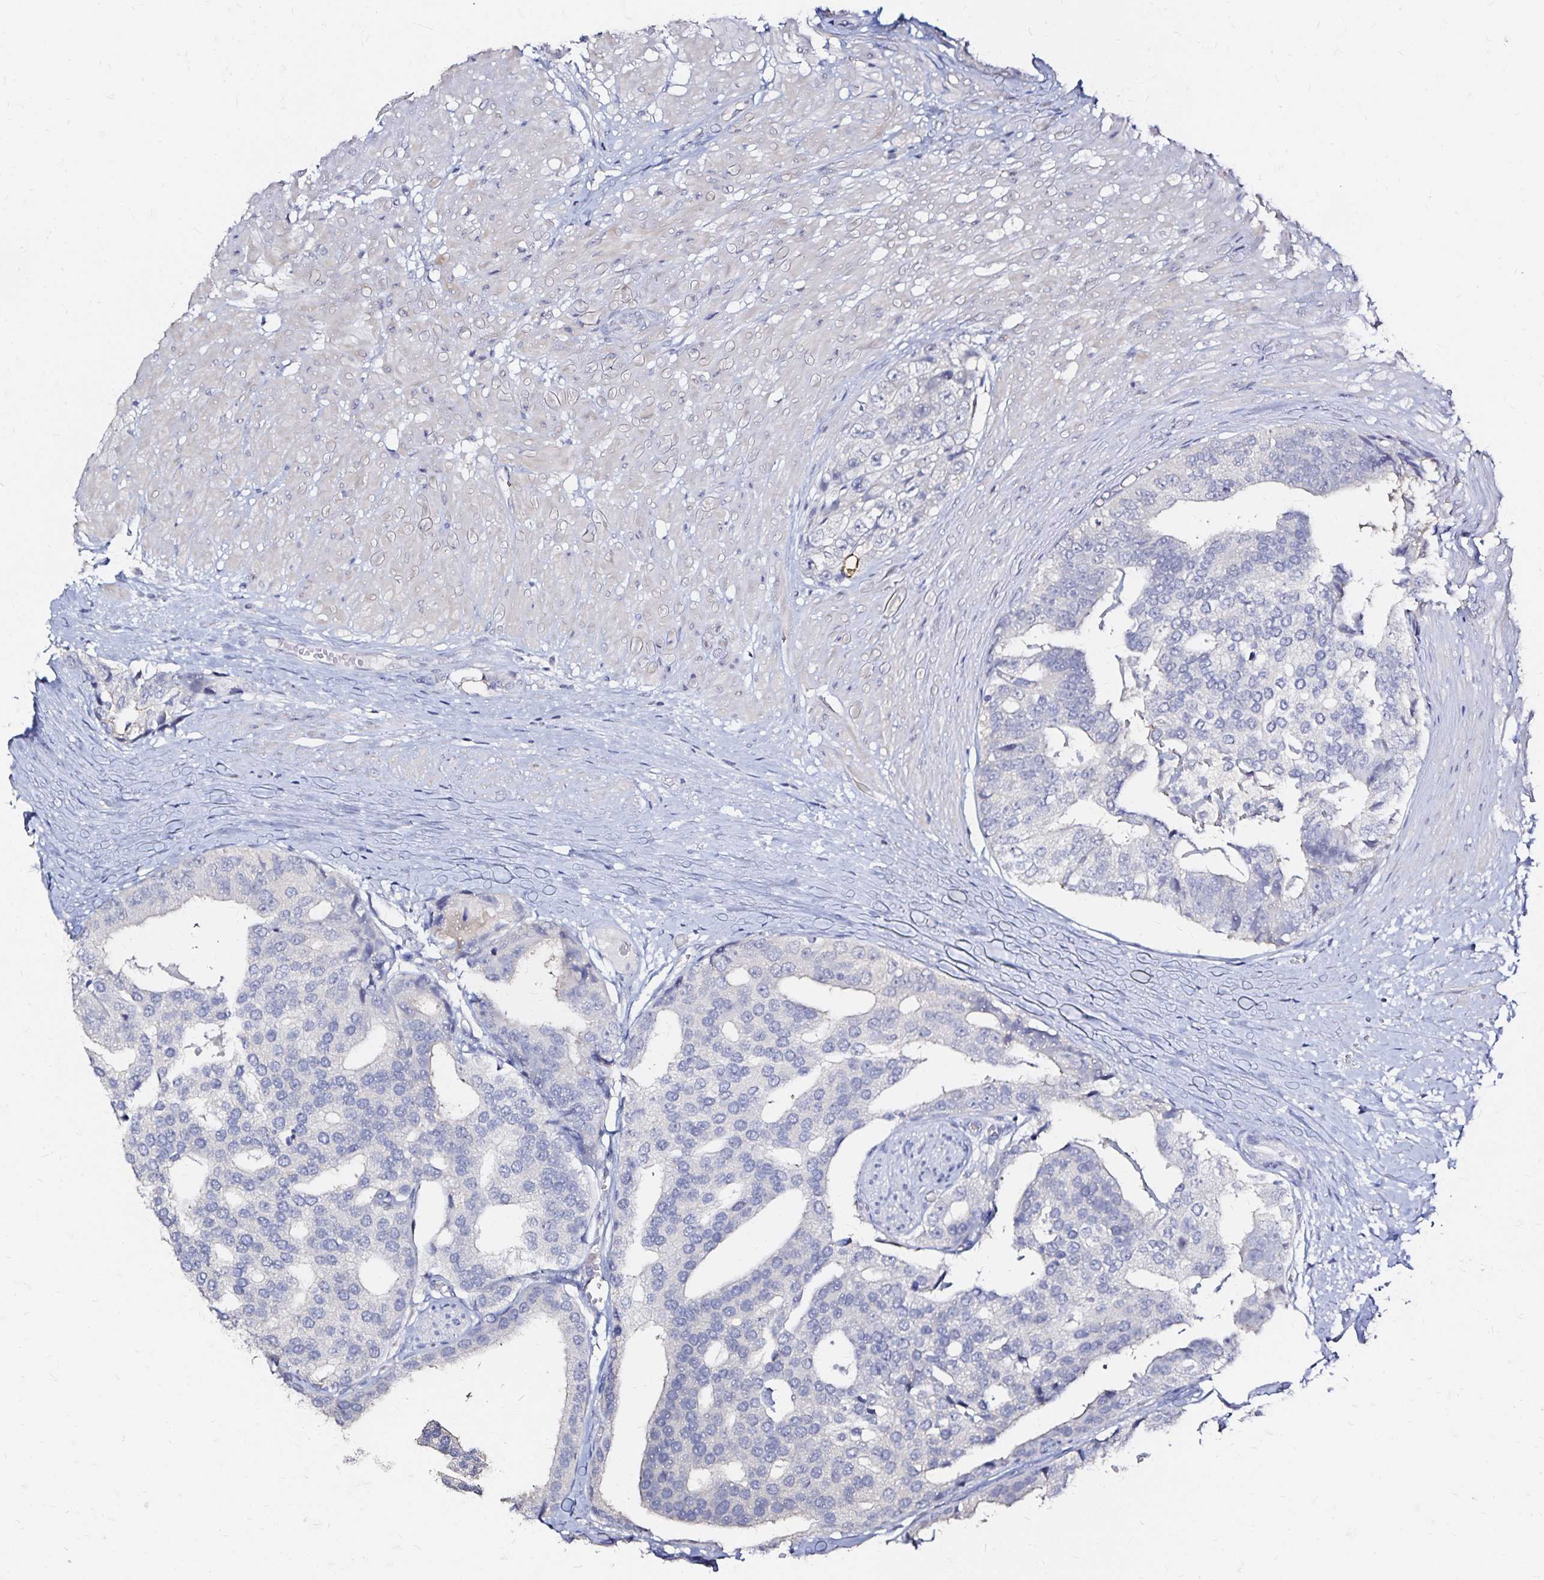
{"staining": {"intensity": "negative", "quantity": "none", "location": "none"}, "tissue": "prostate cancer", "cell_type": "Tumor cells", "image_type": "cancer", "snomed": [{"axis": "morphology", "description": "Adenocarcinoma, High grade"}, {"axis": "topography", "description": "Prostate"}], "caption": "The image shows no significant positivity in tumor cells of prostate cancer (high-grade adenocarcinoma).", "gene": "SLC5A1", "patient": {"sex": "male", "age": 71}}